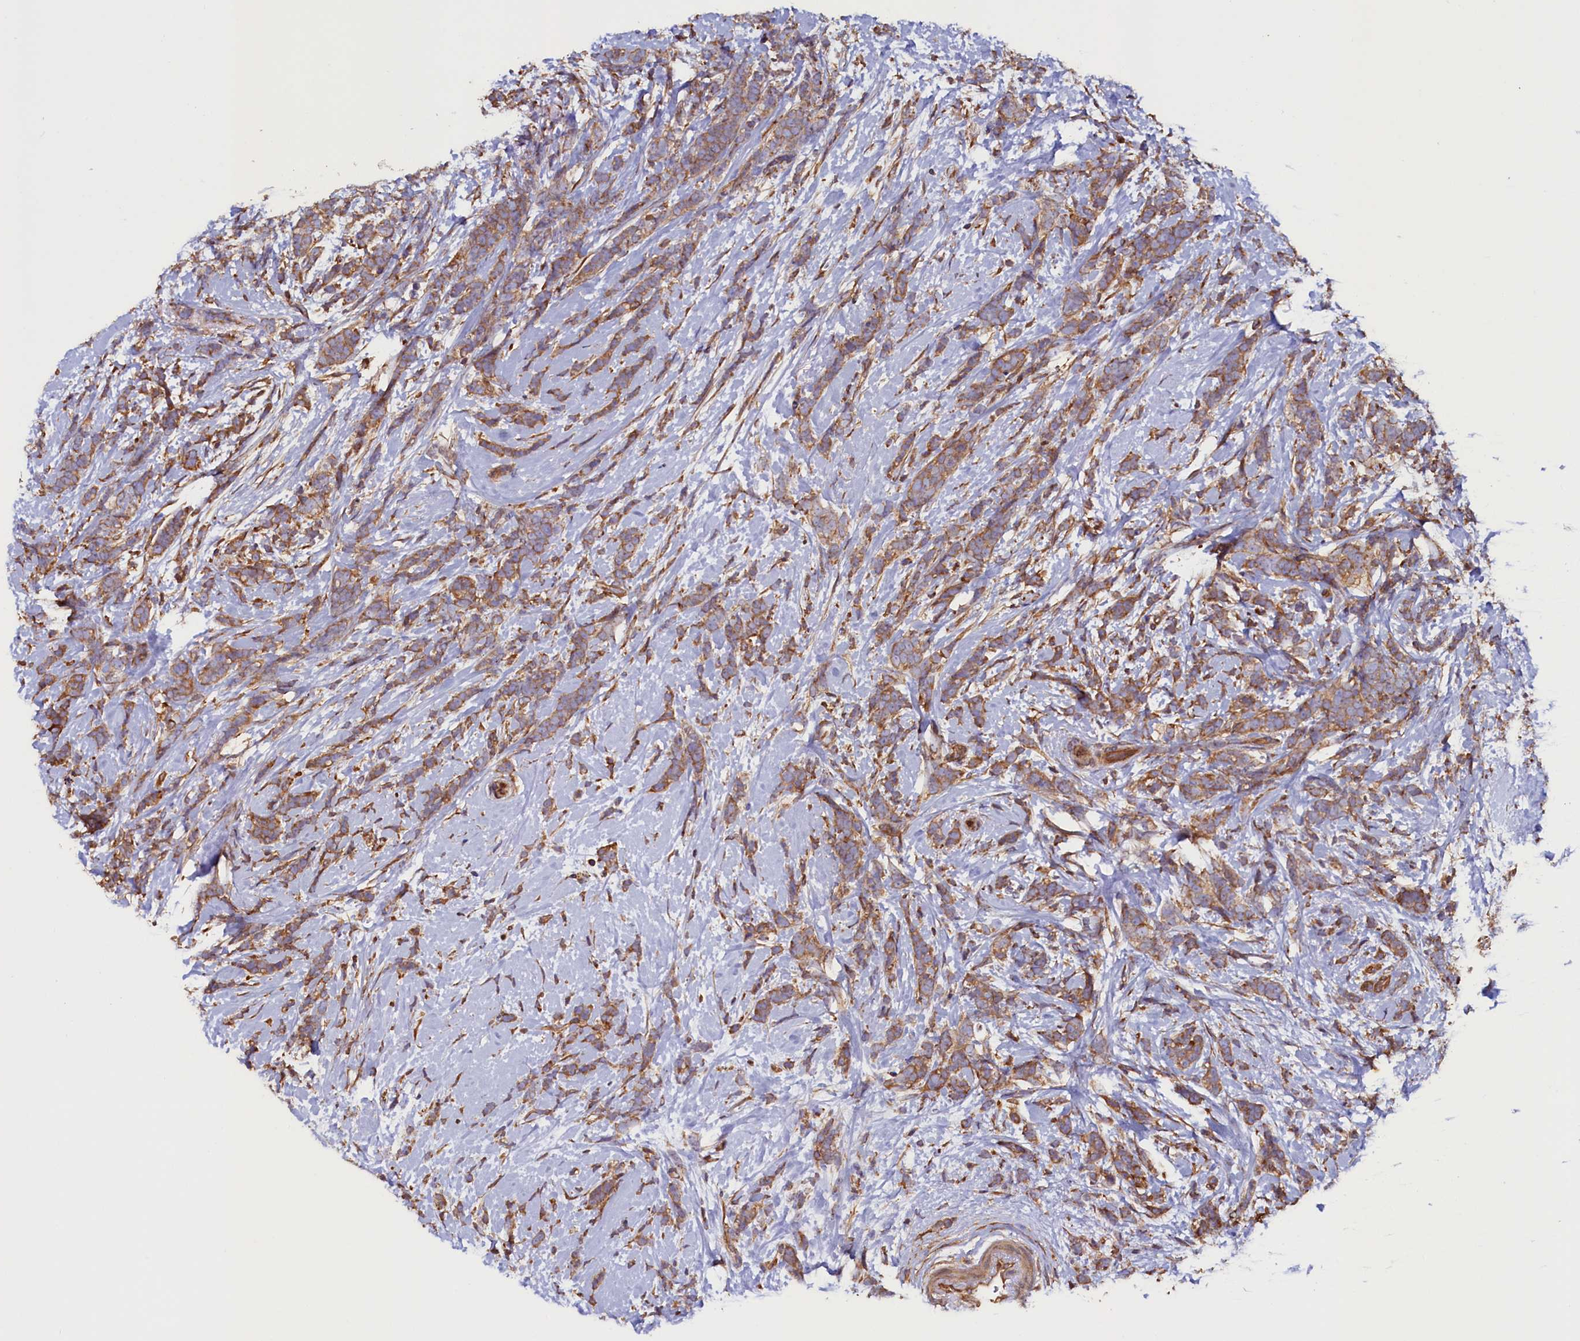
{"staining": {"intensity": "weak", "quantity": ">75%", "location": "cytoplasmic/membranous"}, "tissue": "breast cancer", "cell_type": "Tumor cells", "image_type": "cancer", "snomed": [{"axis": "morphology", "description": "Lobular carcinoma"}, {"axis": "topography", "description": "Breast"}], "caption": "Brown immunohistochemical staining in breast cancer (lobular carcinoma) reveals weak cytoplasmic/membranous expression in approximately >75% of tumor cells. The staining was performed using DAB (3,3'-diaminobenzidine) to visualize the protein expression in brown, while the nuclei were stained in blue with hematoxylin (Magnification: 20x).", "gene": "ATXN2L", "patient": {"sex": "female", "age": 58}}